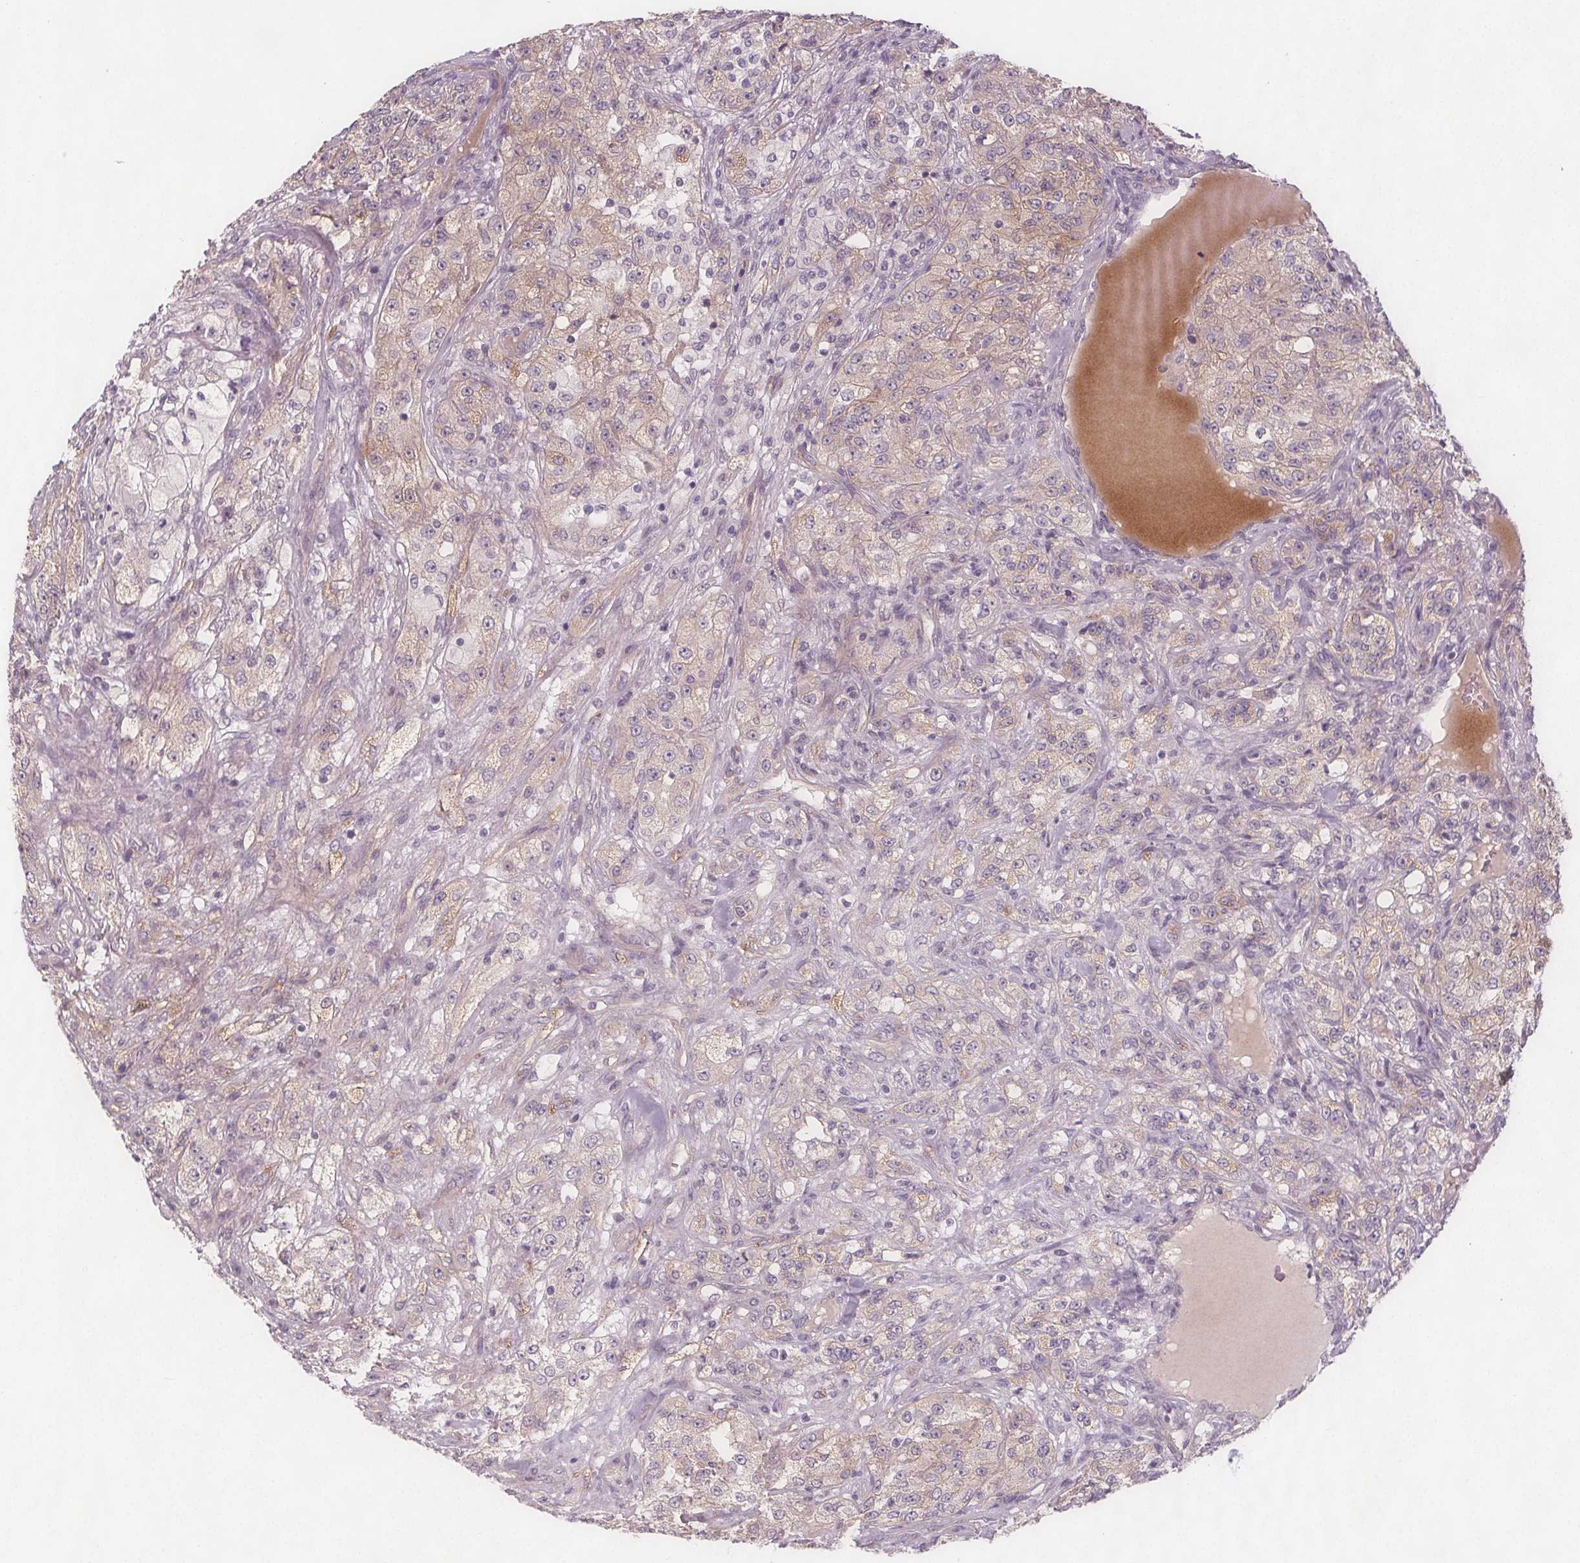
{"staining": {"intensity": "weak", "quantity": "25%-75%", "location": "cytoplasmic/membranous"}, "tissue": "renal cancer", "cell_type": "Tumor cells", "image_type": "cancer", "snomed": [{"axis": "morphology", "description": "Adenocarcinoma, NOS"}, {"axis": "topography", "description": "Kidney"}], "caption": "This micrograph exhibits immunohistochemistry (IHC) staining of human adenocarcinoma (renal), with low weak cytoplasmic/membranous staining in approximately 25%-75% of tumor cells.", "gene": "VNN1", "patient": {"sex": "female", "age": 63}}